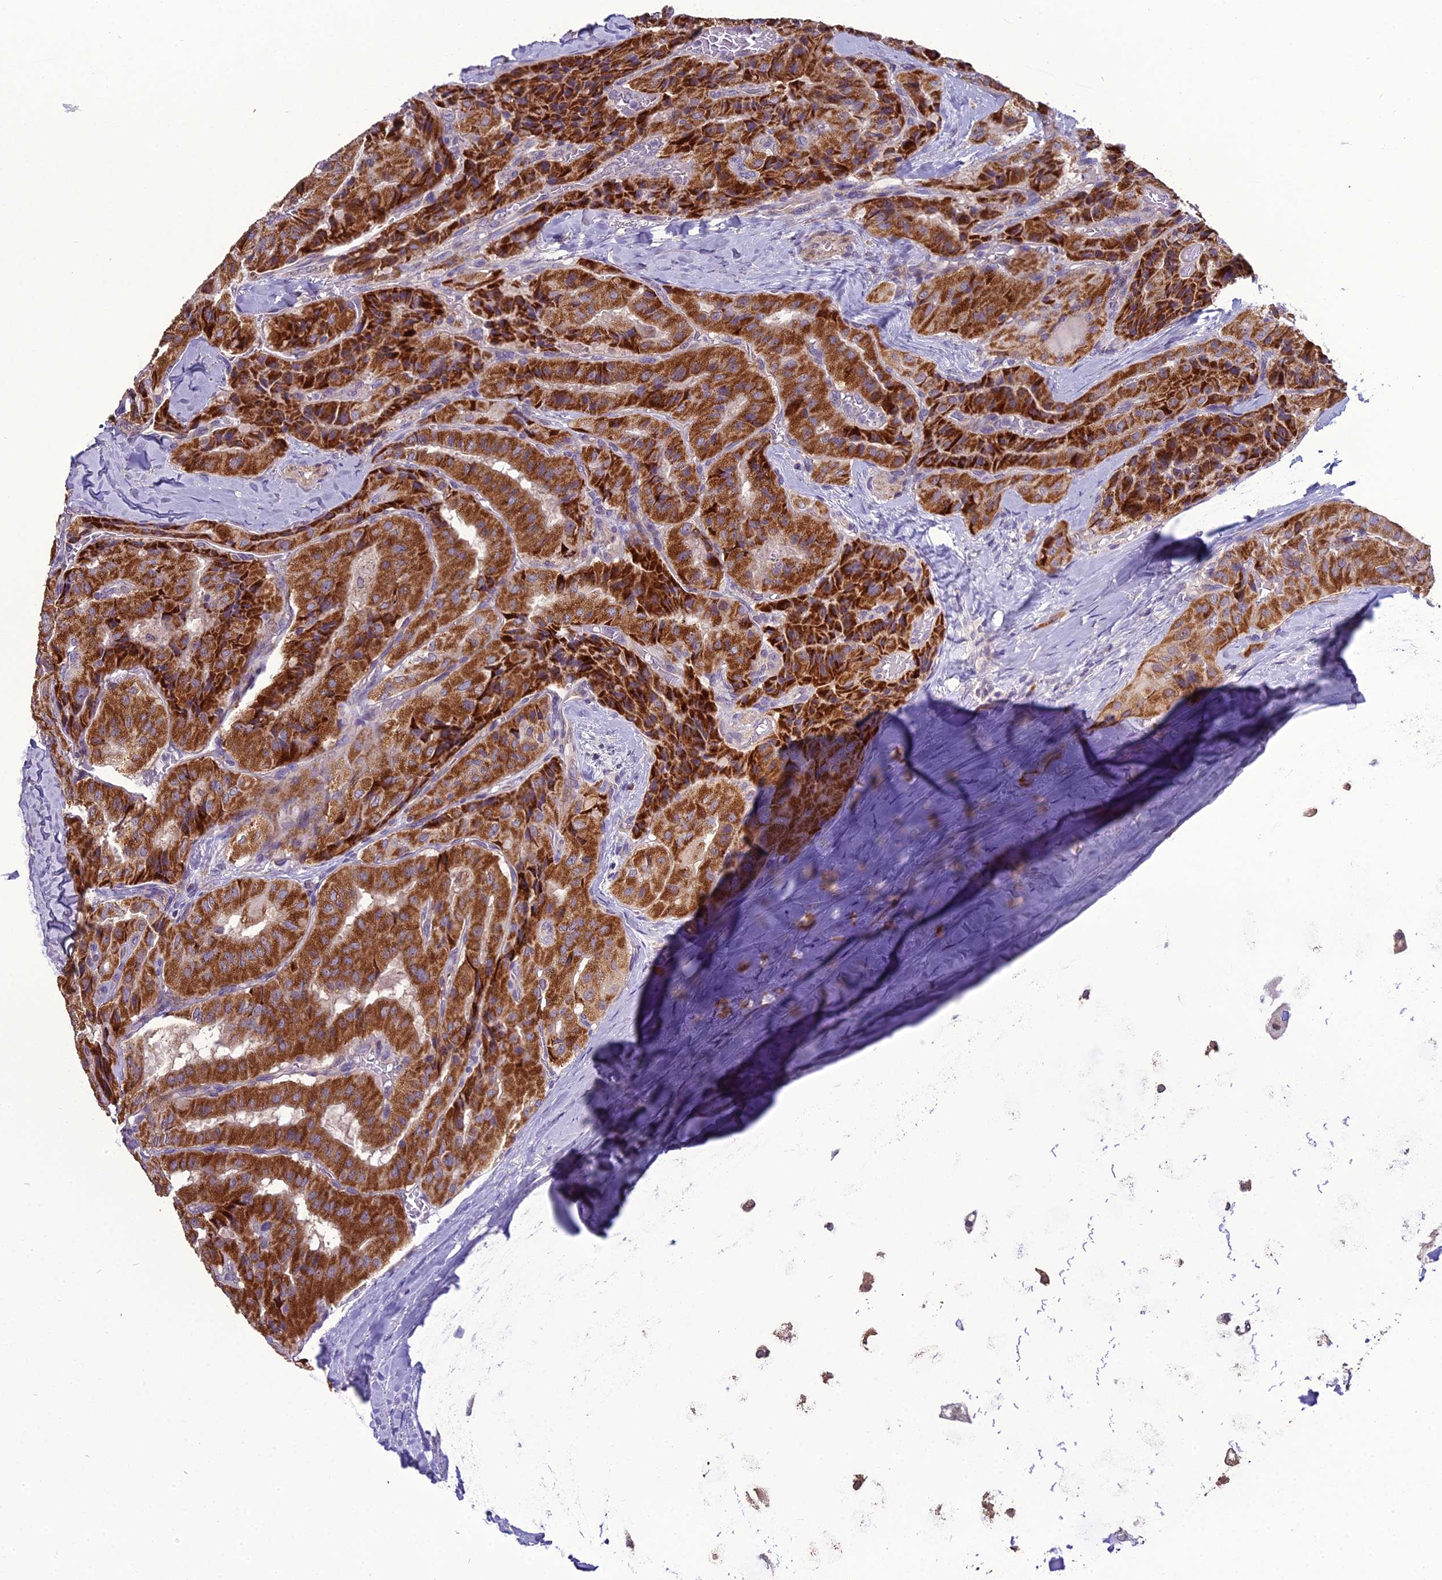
{"staining": {"intensity": "strong", "quantity": ">75%", "location": "cytoplasmic/membranous"}, "tissue": "thyroid cancer", "cell_type": "Tumor cells", "image_type": "cancer", "snomed": [{"axis": "morphology", "description": "Normal tissue, NOS"}, {"axis": "morphology", "description": "Papillary adenocarcinoma, NOS"}, {"axis": "topography", "description": "Thyroid gland"}], "caption": "Approximately >75% of tumor cells in human thyroid cancer reveal strong cytoplasmic/membranous protein staining as visualized by brown immunohistochemical staining.", "gene": "DUS2", "patient": {"sex": "female", "age": 59}}